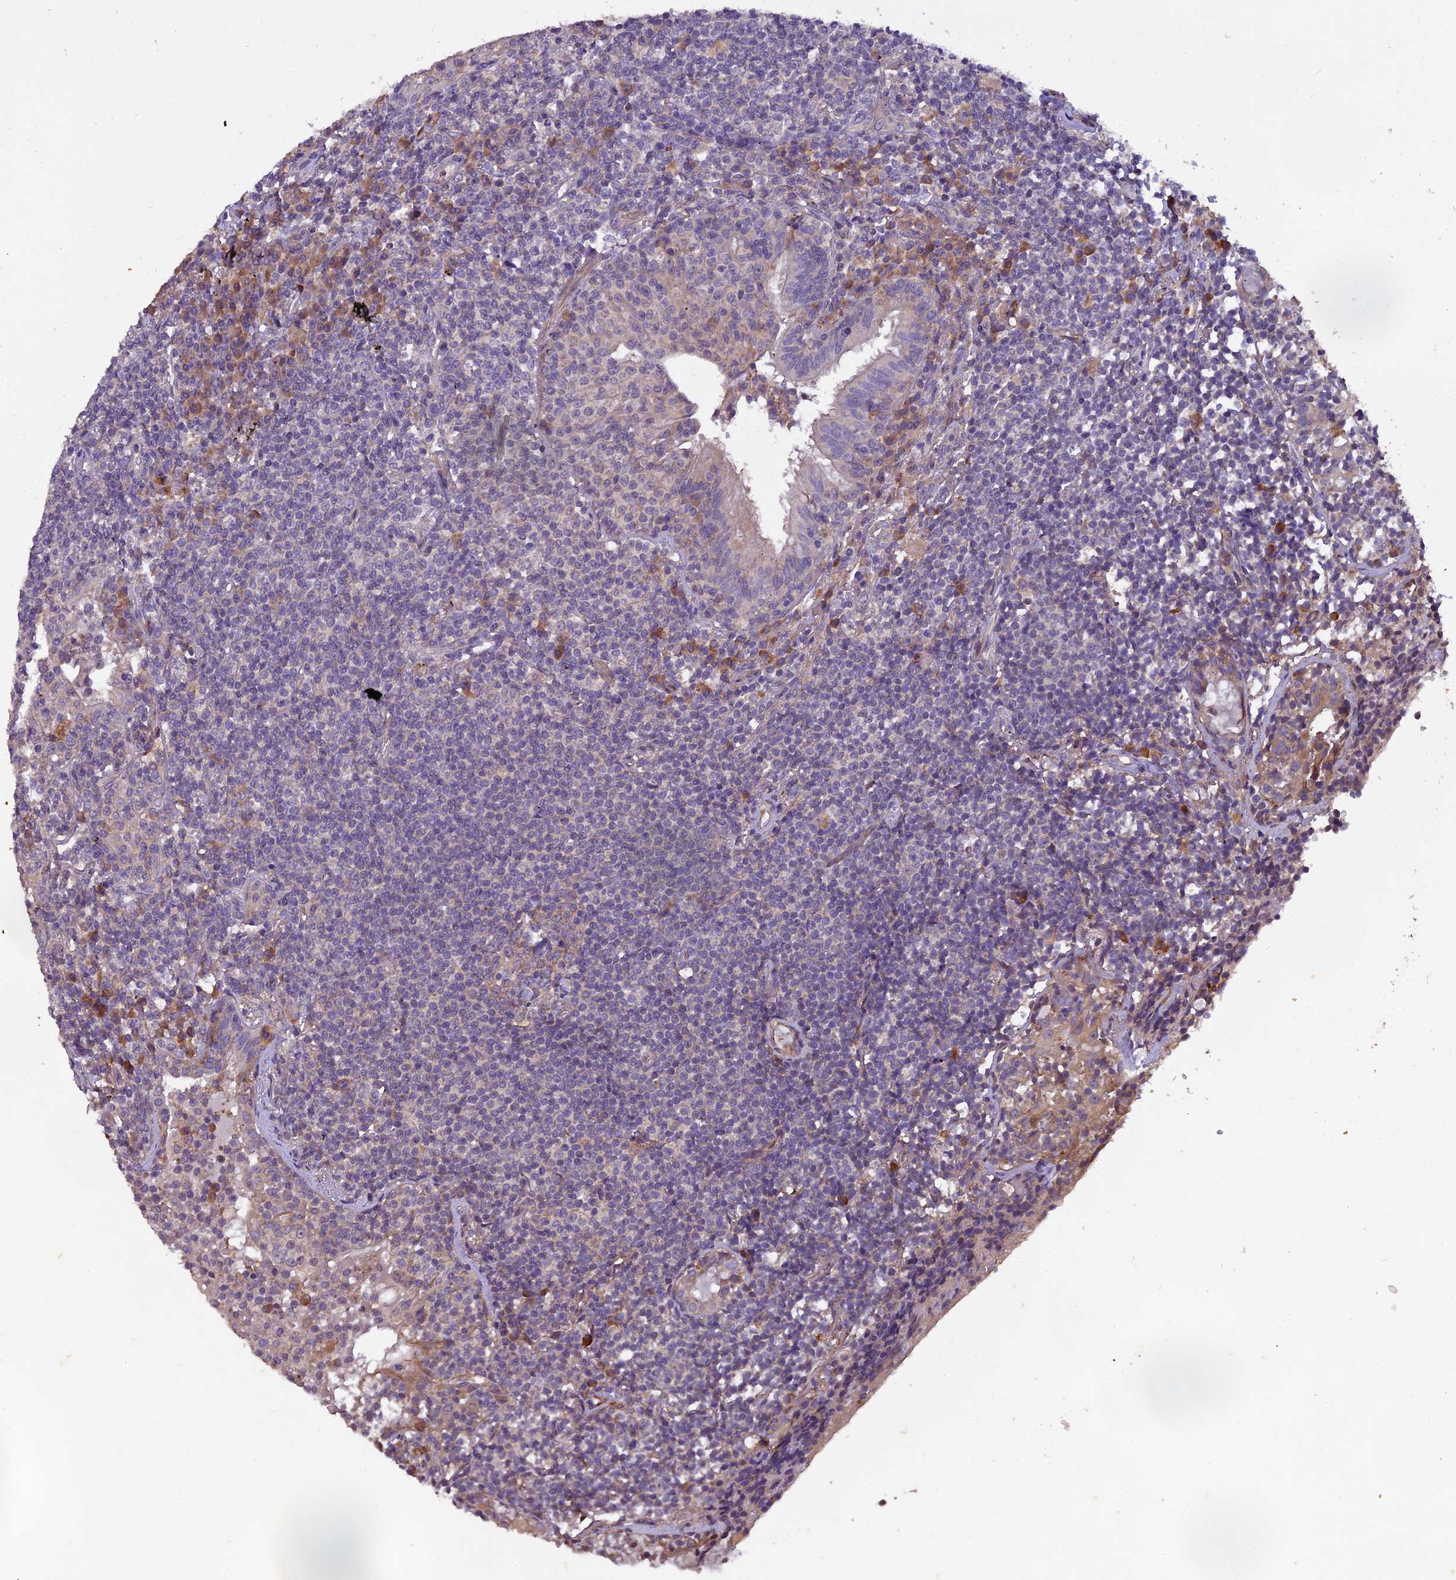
{"staining": {"intensity": "negative", "quantity": "none", "location": "none"}, "tissue": "lymphoma", "cell_type": "Tumor cells", "image_type": "cancer", "snomed": [{"axis": "morphology", "description": "Malignant lymphoma, non-Hodgkin's type, Low grade"}, {"axis": "topography", "description": "Lung"}], "caption": "Tumor cells show no significant expression in lymphoma. (Immunohistochemistry (ihc), brightfield microscopy, high magnification).", "gene": "CENPL", "patient": {"sex": "female", "age": 71}}